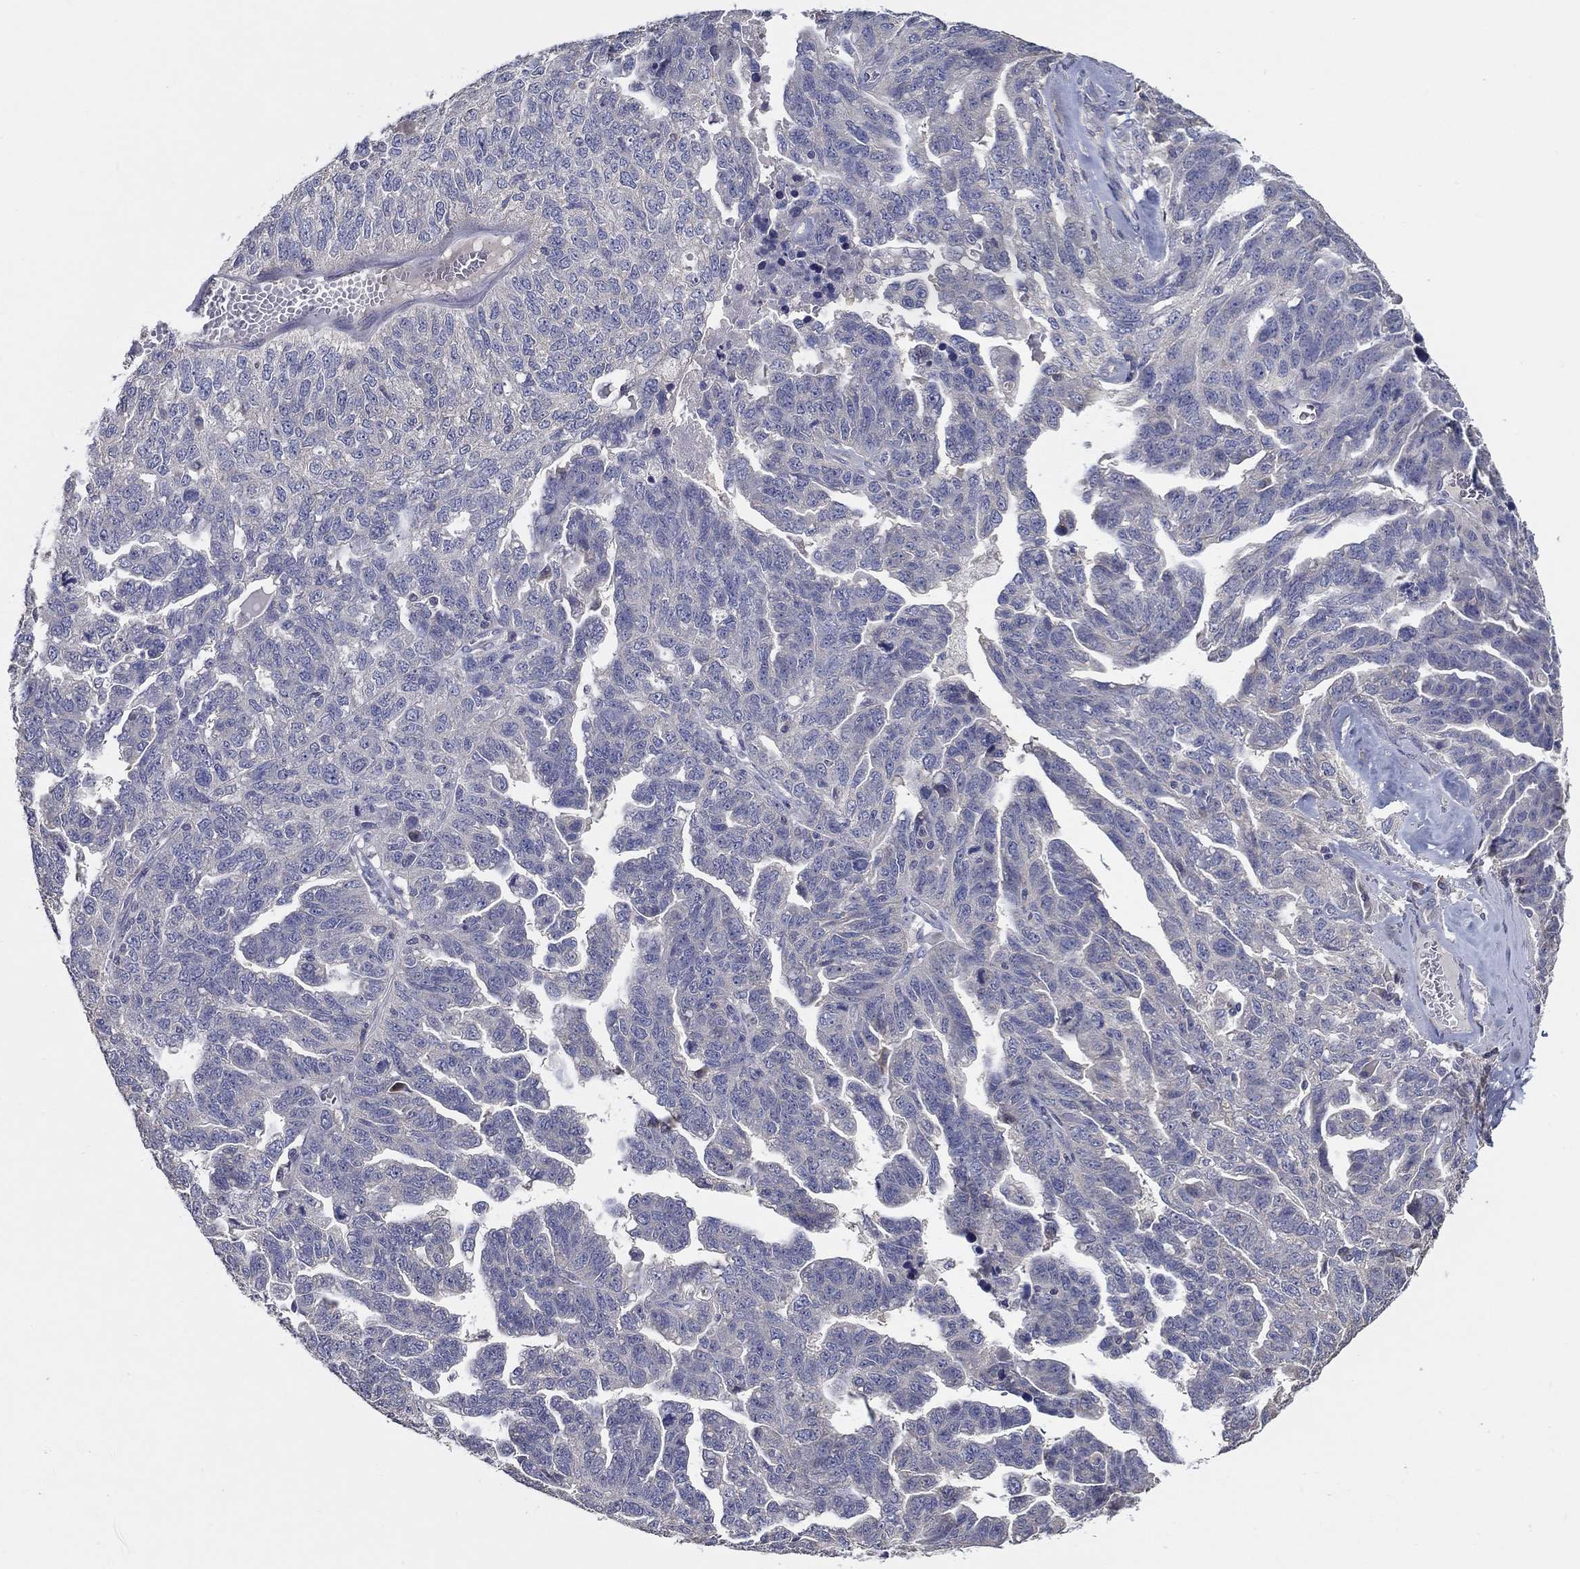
{"staining": {"intensity": "negative", "quantity": "none", "location": "none"}, "tissue": "ovarian cancer", "cell_type": "Tumor cells", "image_type": "cancer", "snomed": [{"axis": "morphology", "description": "Cystadenocarcinoma, serous, NOS"}, {"axis": "topography", "description": "Ovary"}], "caption": "Serous cystadenocarcinoma (ovarian) was stained to show a protein in brown. There is no significant expression in tumor cells.", "gene": "DOCK3", "patient": {"sex": "female", "age": 71}}